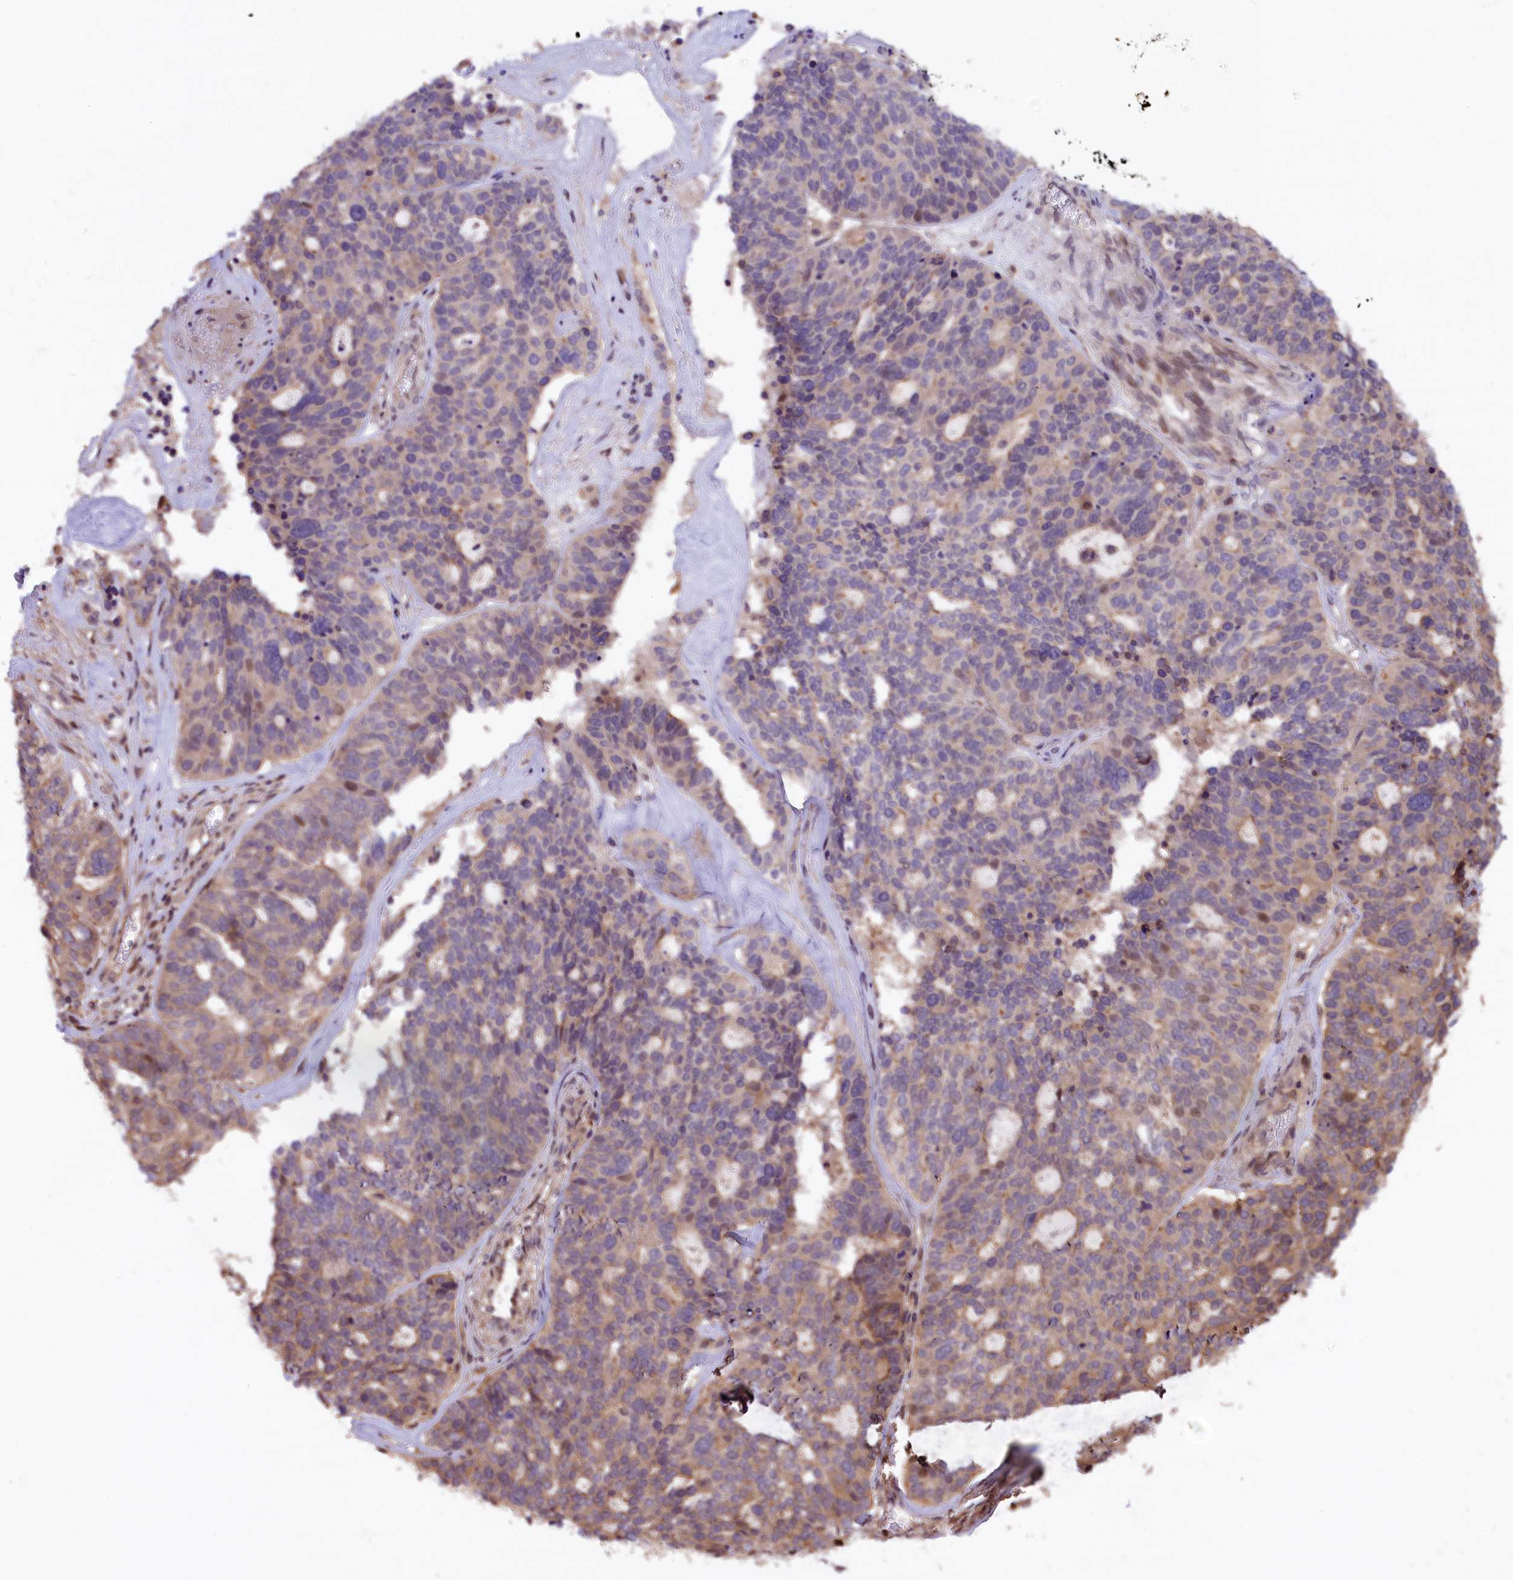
{"staining": {"intensity": "weak", "quantity": "<25%", "location": "cytoplasmic/membranous"}, "tissue": "ovarian cancer", "cell_type": "Tumor cells", "image_type": "cancer", "snomed": [{"axis": "morphology", "description": "Cystadenocarcinoma, serous, NOS"}, {"axis": "topography", "description": "Ovary"}], "caption": "Immunohistochemistry micrograph of ovarian cancer stained for a protein (brown), which reveals no staining in tumor cells. The staining is performed using DAB brown chromogen with nuclei counter-stained in using hematoxylin.", "gene": "RIC8A", "patient": {"sex": "female", "age": 59}}